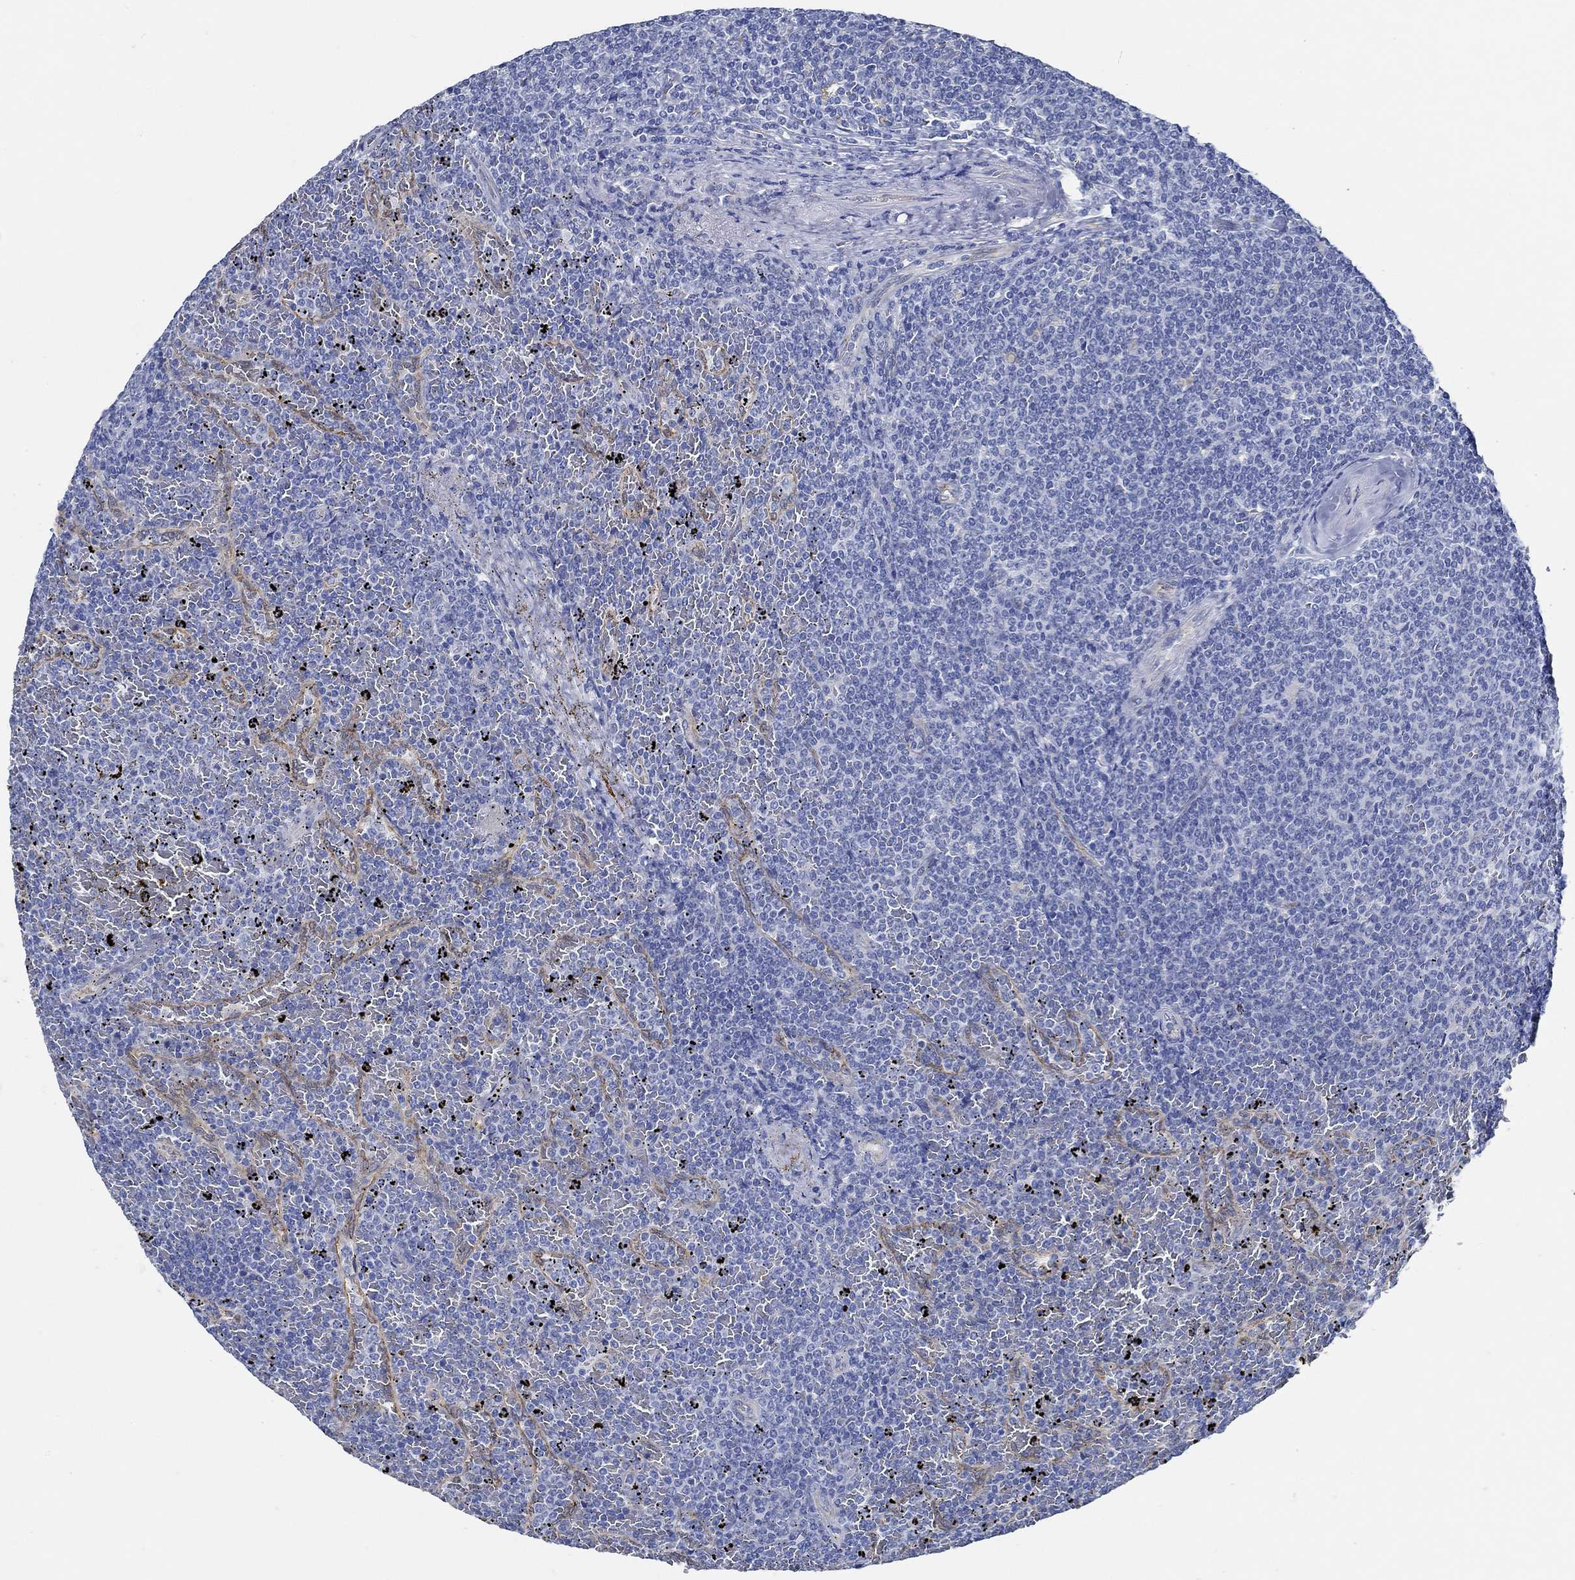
{"staining": {"intensity": "negative", "quantity": "none", "location": "none"}, "tissue": "lymphoma", "cell_type": "Tumor cells", "image_type": "cancer", "snomed": [{"axis": "morphology", "description": "Malignant lymphoma, non-Hodgkin's type, Low grade"}, {"axis": "topography", "description": "Spleen"}], "caption": "High magnification brightfield microscopy of lymphoma stained with DAB (brown) and counterstained with hematoxylin (blue): tumor cells show no significant expression.", "gene": "HECW2", "patient": {"sex": "female", "age": 77}}